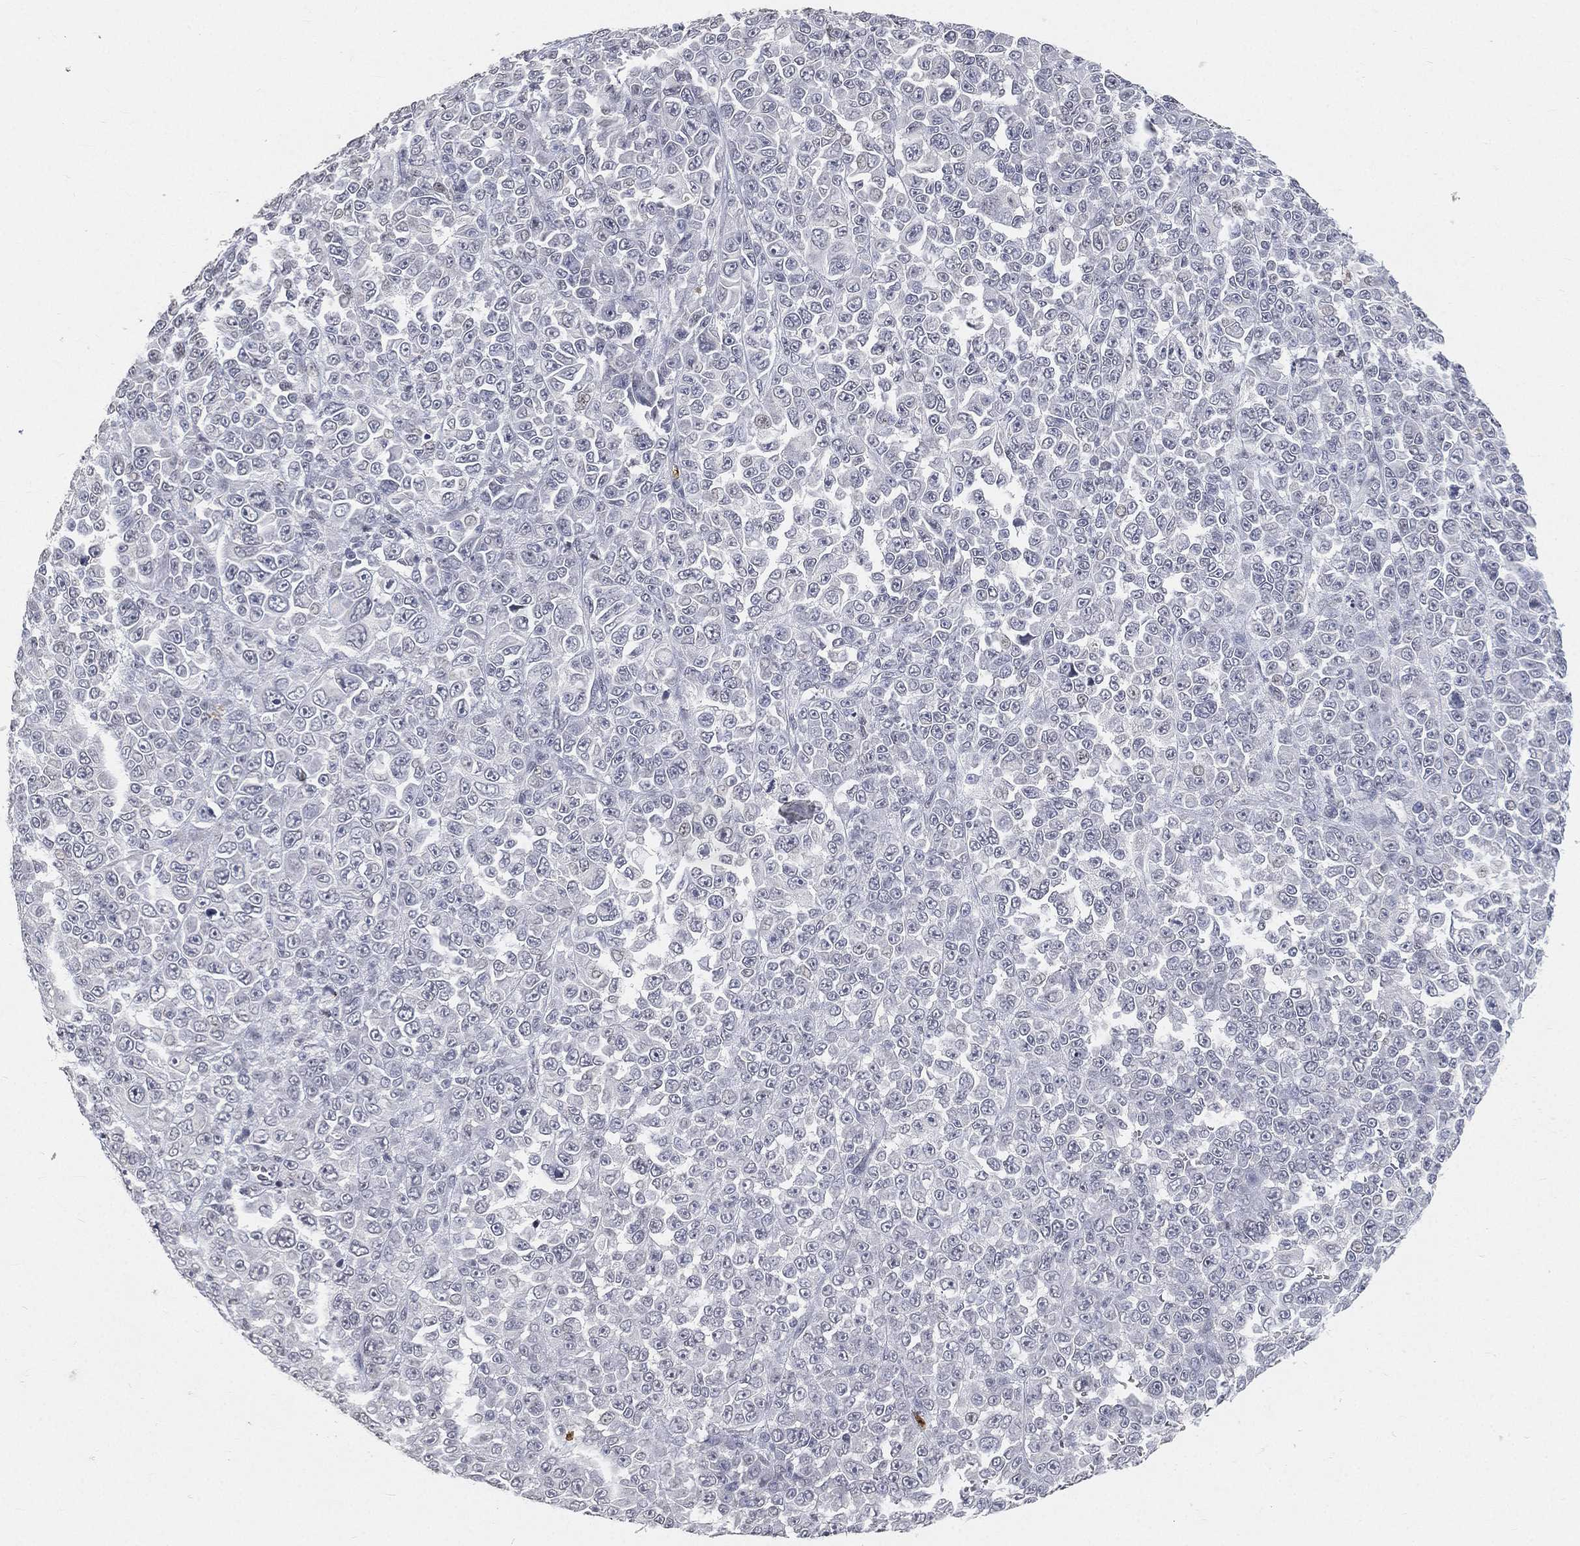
{"staining": {"intensity": "negative", "quantity": "none", "location": "none"}, "tissue": "melanoma", "cell_type": "Tumor cells", "image_type": "cancer", "snomed": [{"axis": "morphology", "description": "Malignant melanoma, NOS"}, {"axis": "topography", "description": "Skin"}], "caption": "A photomicrograph of melanoma stained for a protein exhibits no brown staining in tumor cells.", "gene": "ARG1", "patient": {"sex": "female", "age": 95}}